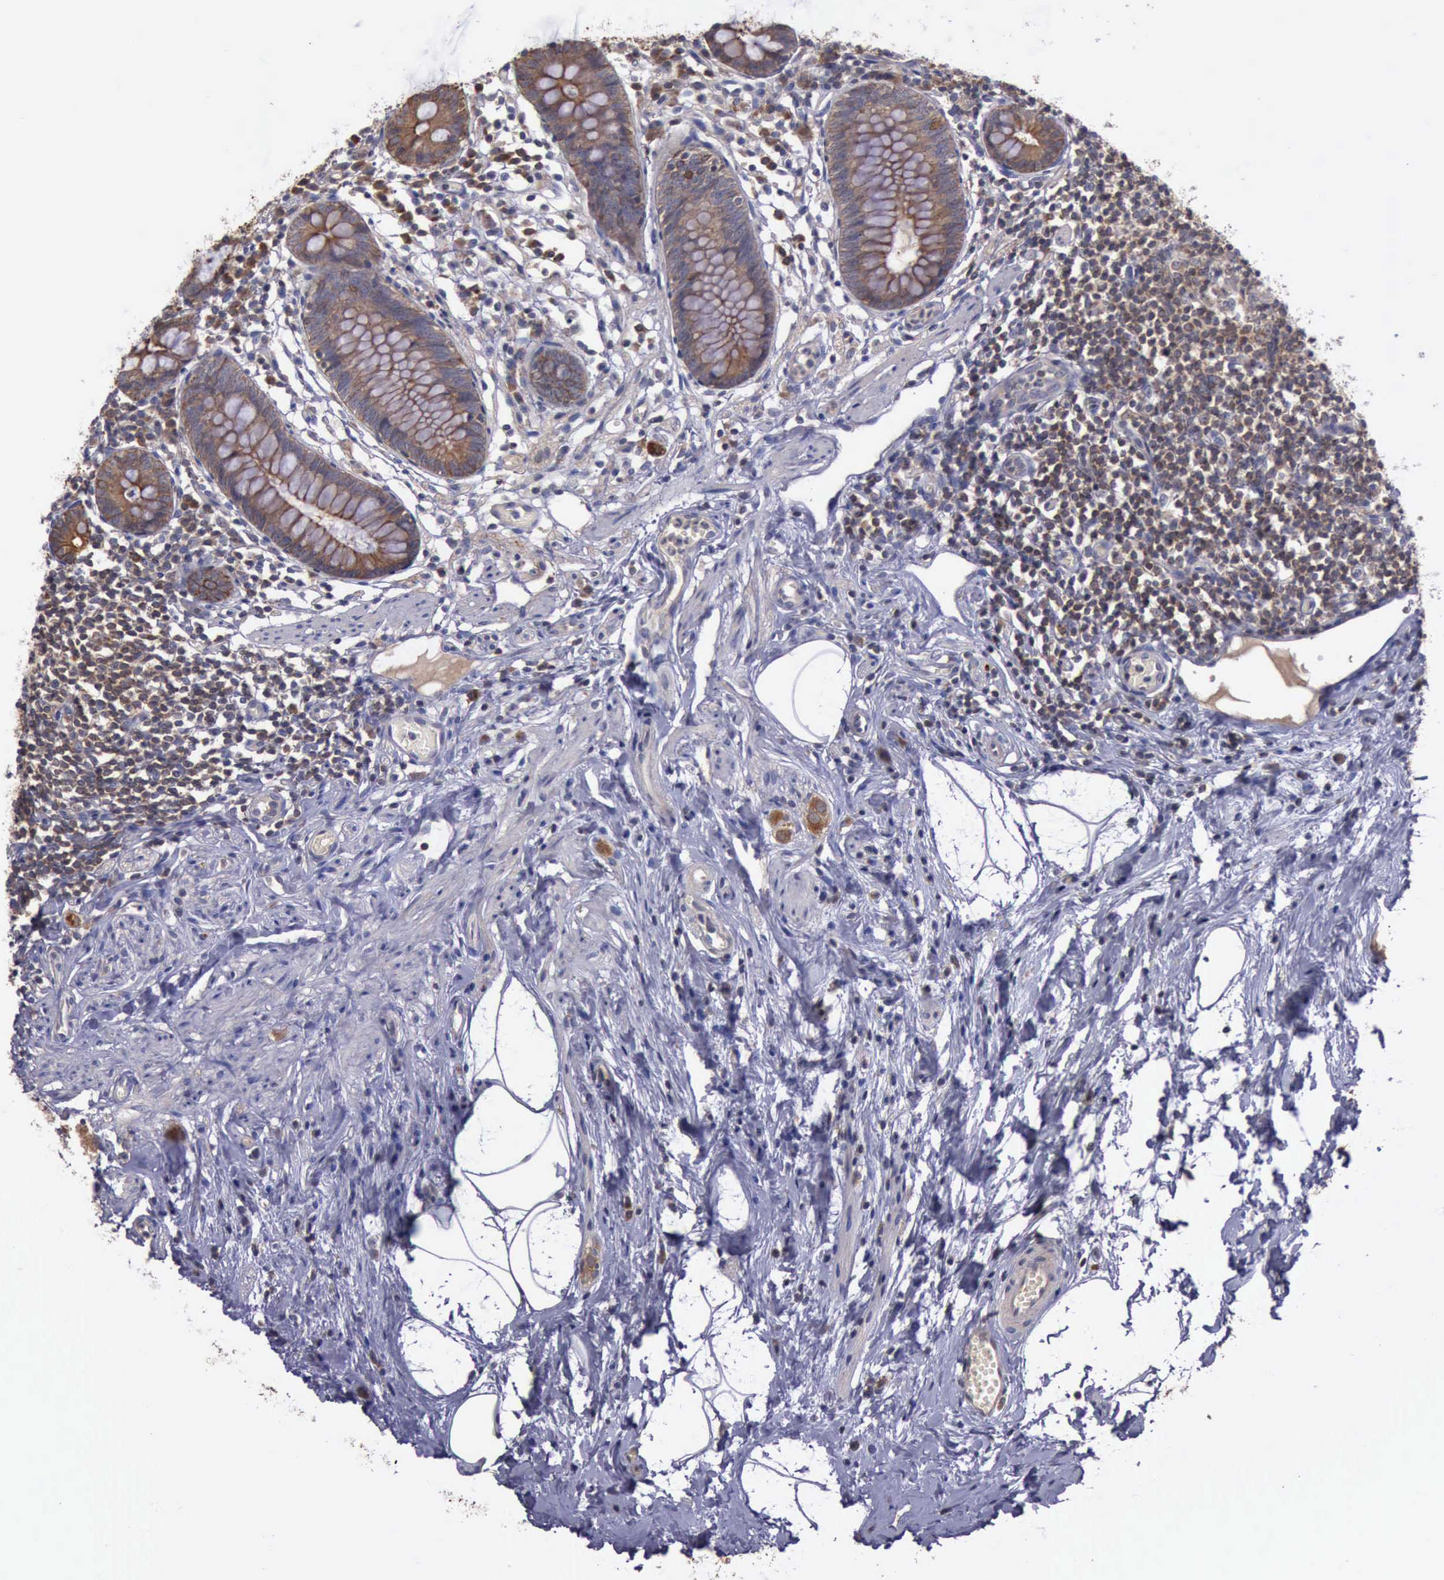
{"staining": {"intensity": "moderate", "quantity": ">75%", "location": "cytoplasmic/membranous"}, "tissue": "appendix", "cell_type": "Glandular cells", "image_type": "normal", "snomed": [{"axis": "morphology", "description": "Normal tissue, NOS"}, {"axis": "topography", "description": "Appendix"}], "caption": "The micrograph demonstrates immunohistochemical staining of unremarkable appendix. There is moderate cytoplasmic/membranous staining is identified in about >75% of glandular cells.", "gene": "RAB39B", "patient": {"sex": "male", "age": 38}}